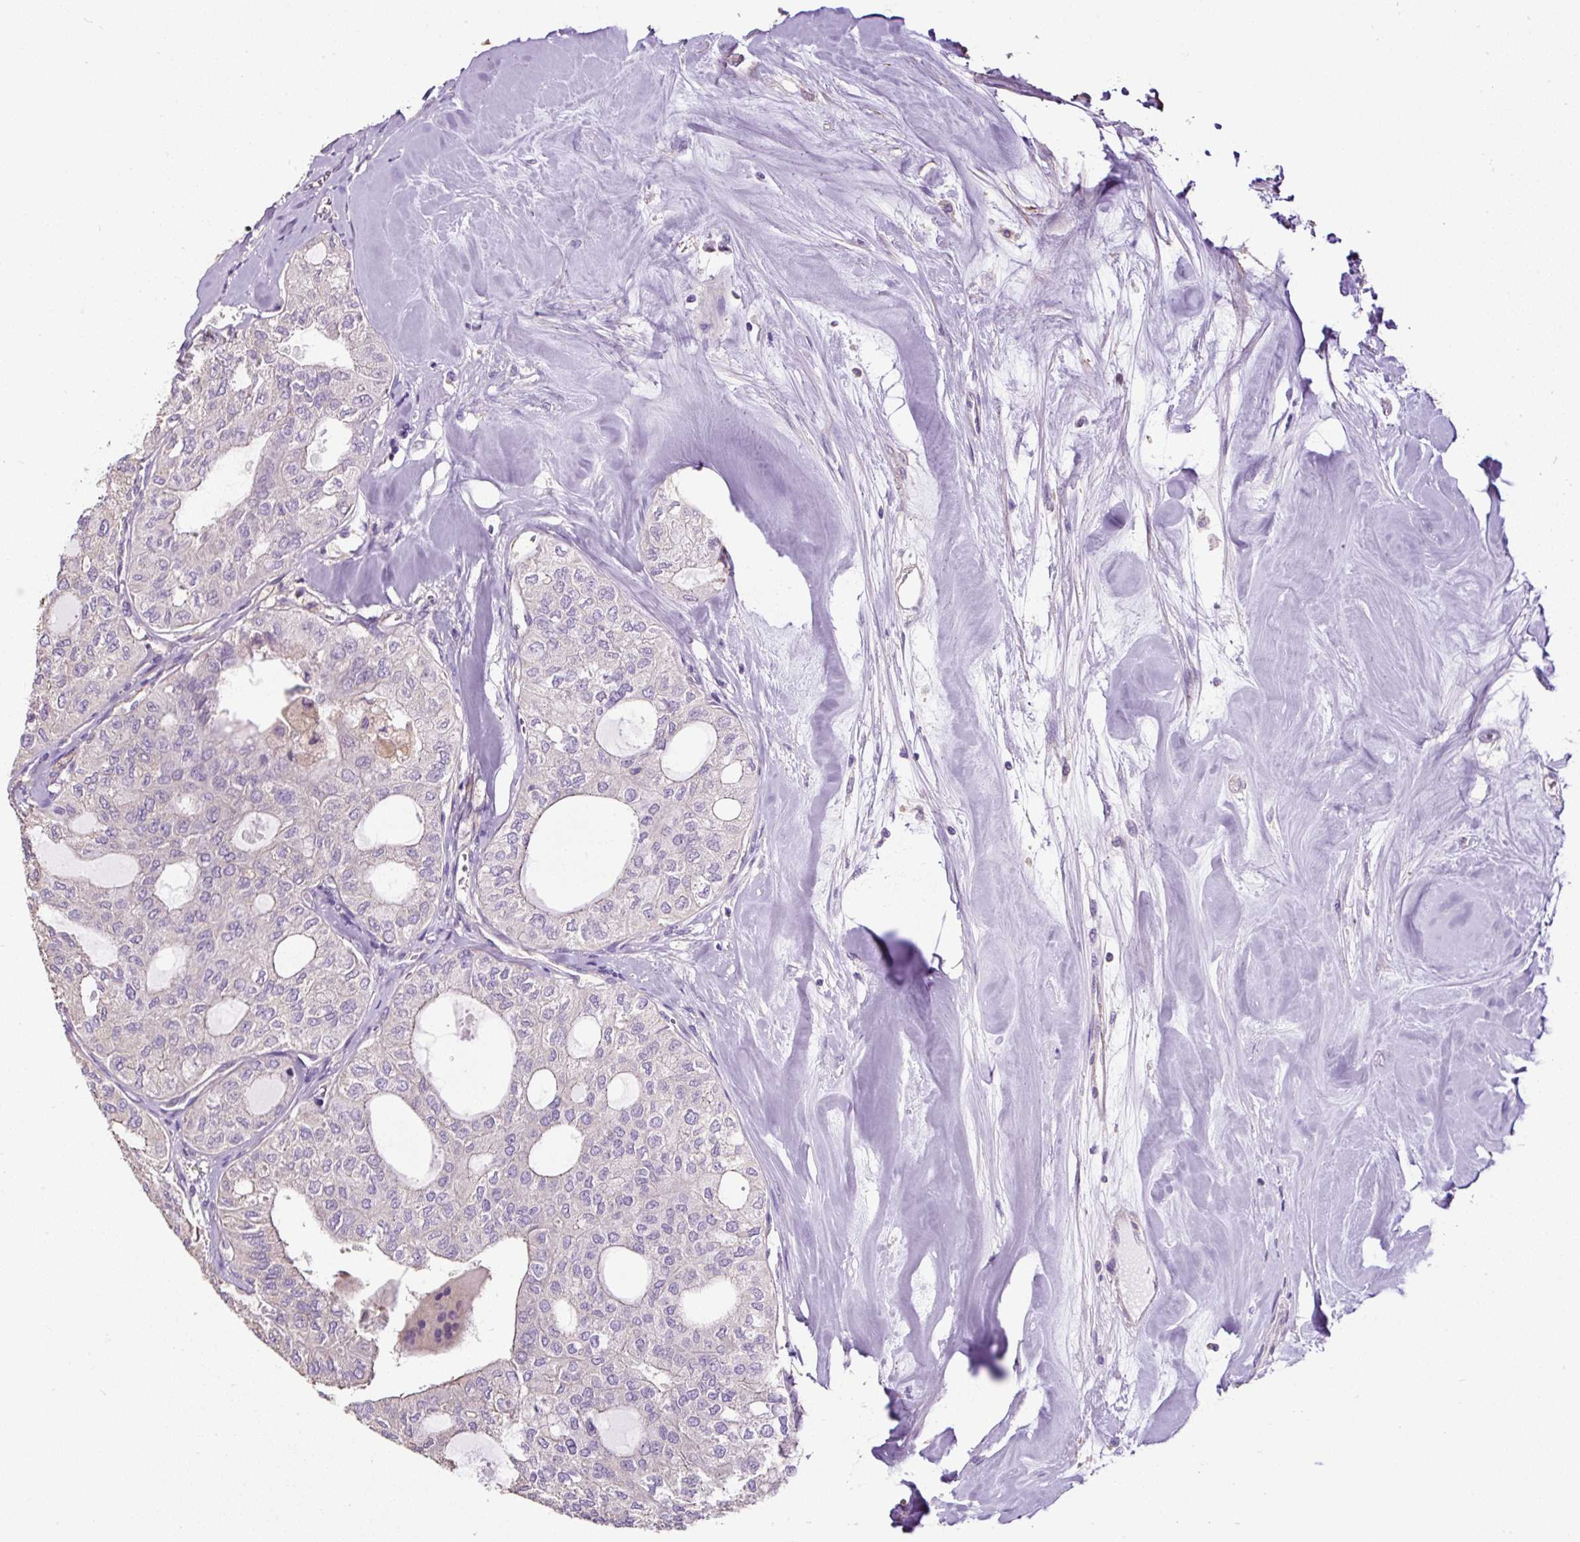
{"staining": {"intensity": "negative", "quantity": "none", "location": "none"}, "tissue": "thyroid cancer", "cell_type": "Tumor cells", "image_type": "cancer", "snomed": [{"axis": "morphology", "description": "Follicular adenoma carcinoma, NOS"}, {"axis": "topography", "description": "Thyroid gland"}], "caption": "Immunohistochemistry (IHC) photomicrograph of thyroid follicular adenoma carcinoma stained for a protein (brown), which exhibits no expression in tumor cells.", "gene": "PDIA2", "patient": {"sex": "male", "age": 75}}